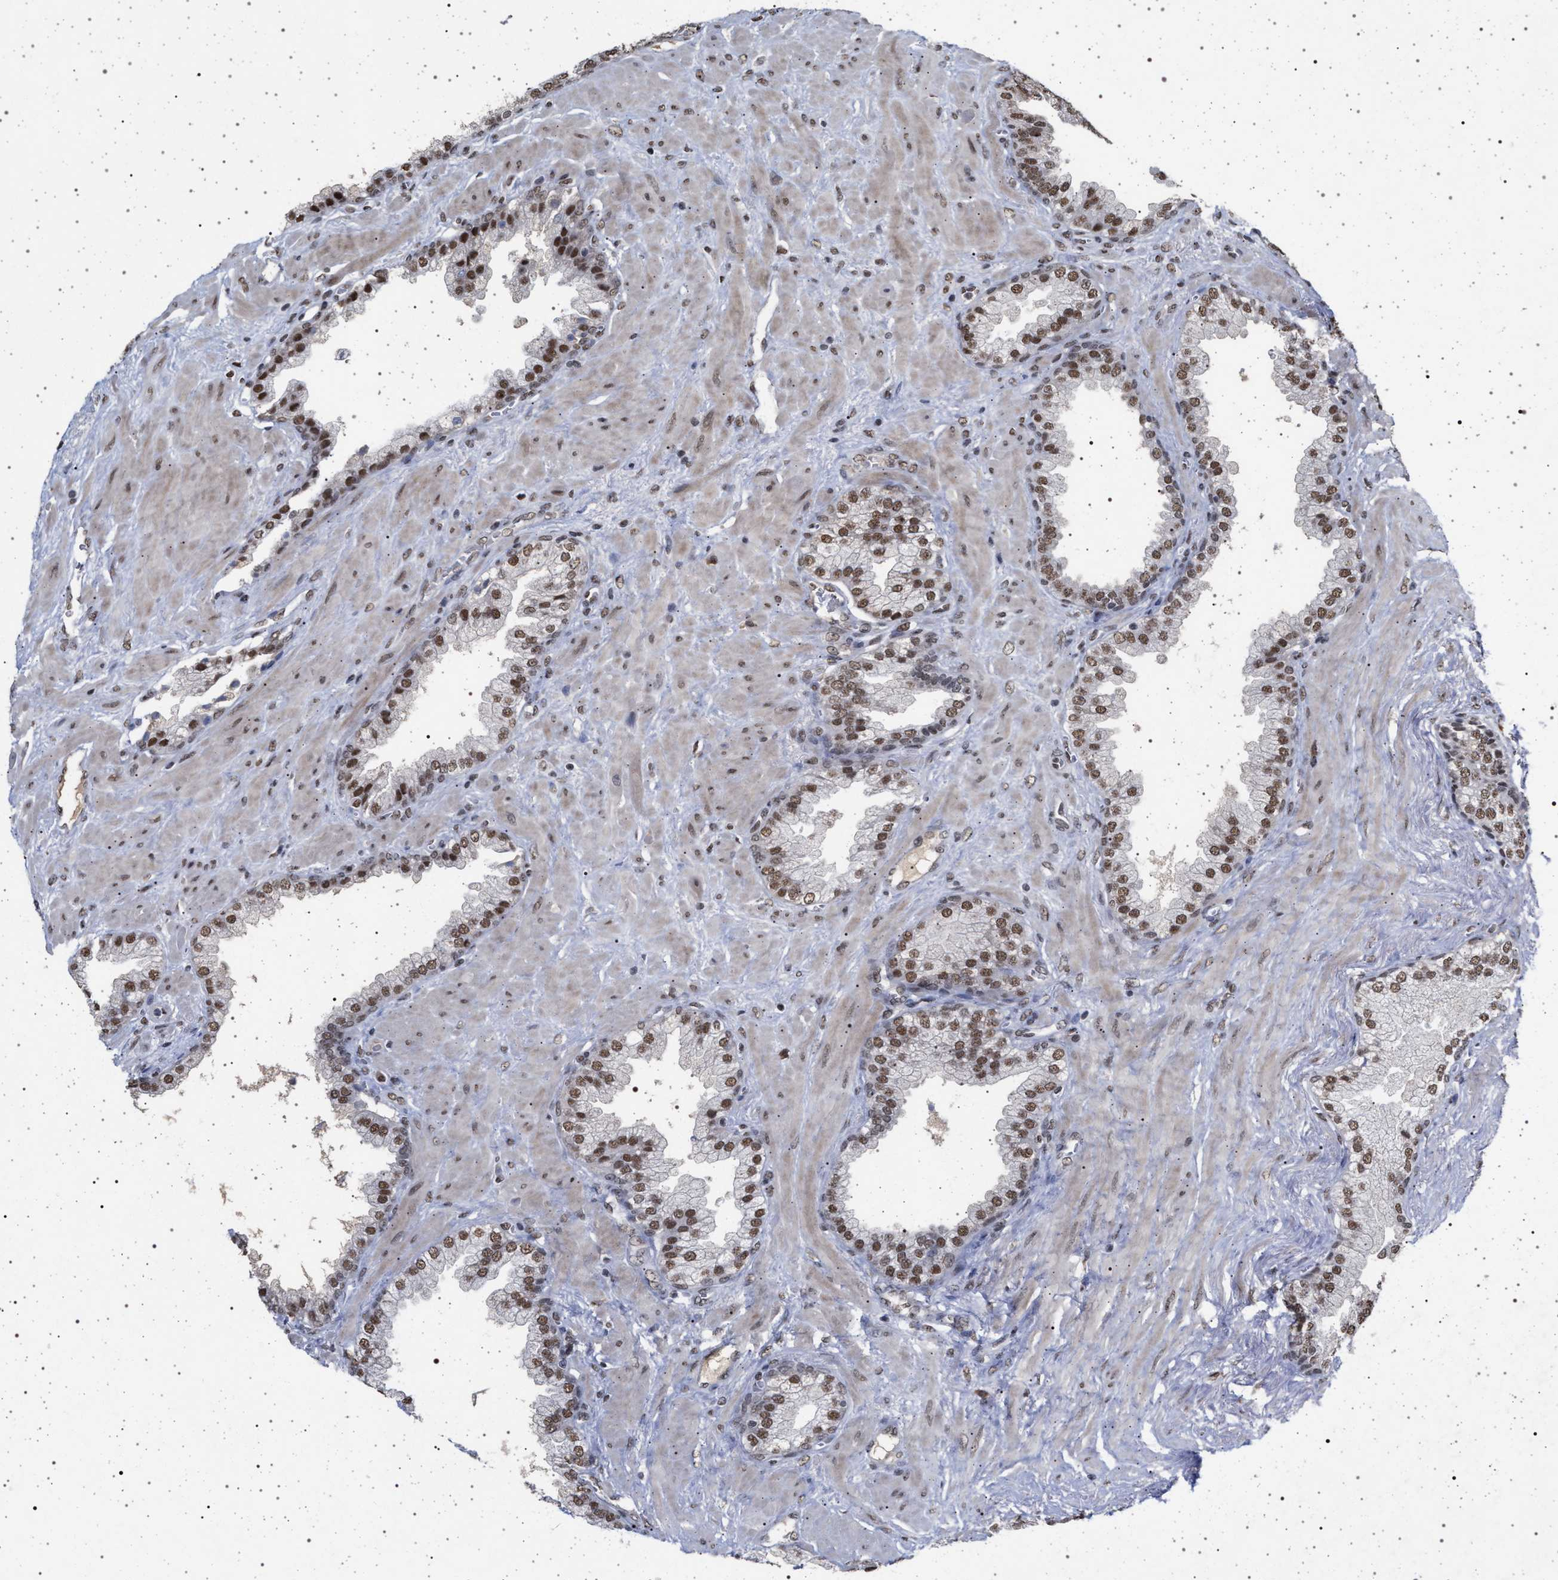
{"staining": {"intensity": "moderate", "quantity": ">75%", "location": "nuclear"}, "tissue": "prostate cancer", "cell_type": "Tumor cells", "image_type": "cancer", "snomed": [{"axis": "morphology", "description": "Adenocarcinoma, Low grade"}, {"axis": "topography", "description": "Prostate"}], "caption": "Immunohistochemistry (IHC) micrograph of prostate cancer stained for a protein (brown), which shows medium levels of moderate nuclear expression in approximately >75% of tumor cells.", "gene": "PHF12", "patient": {"sex": "male", "age": 71}}